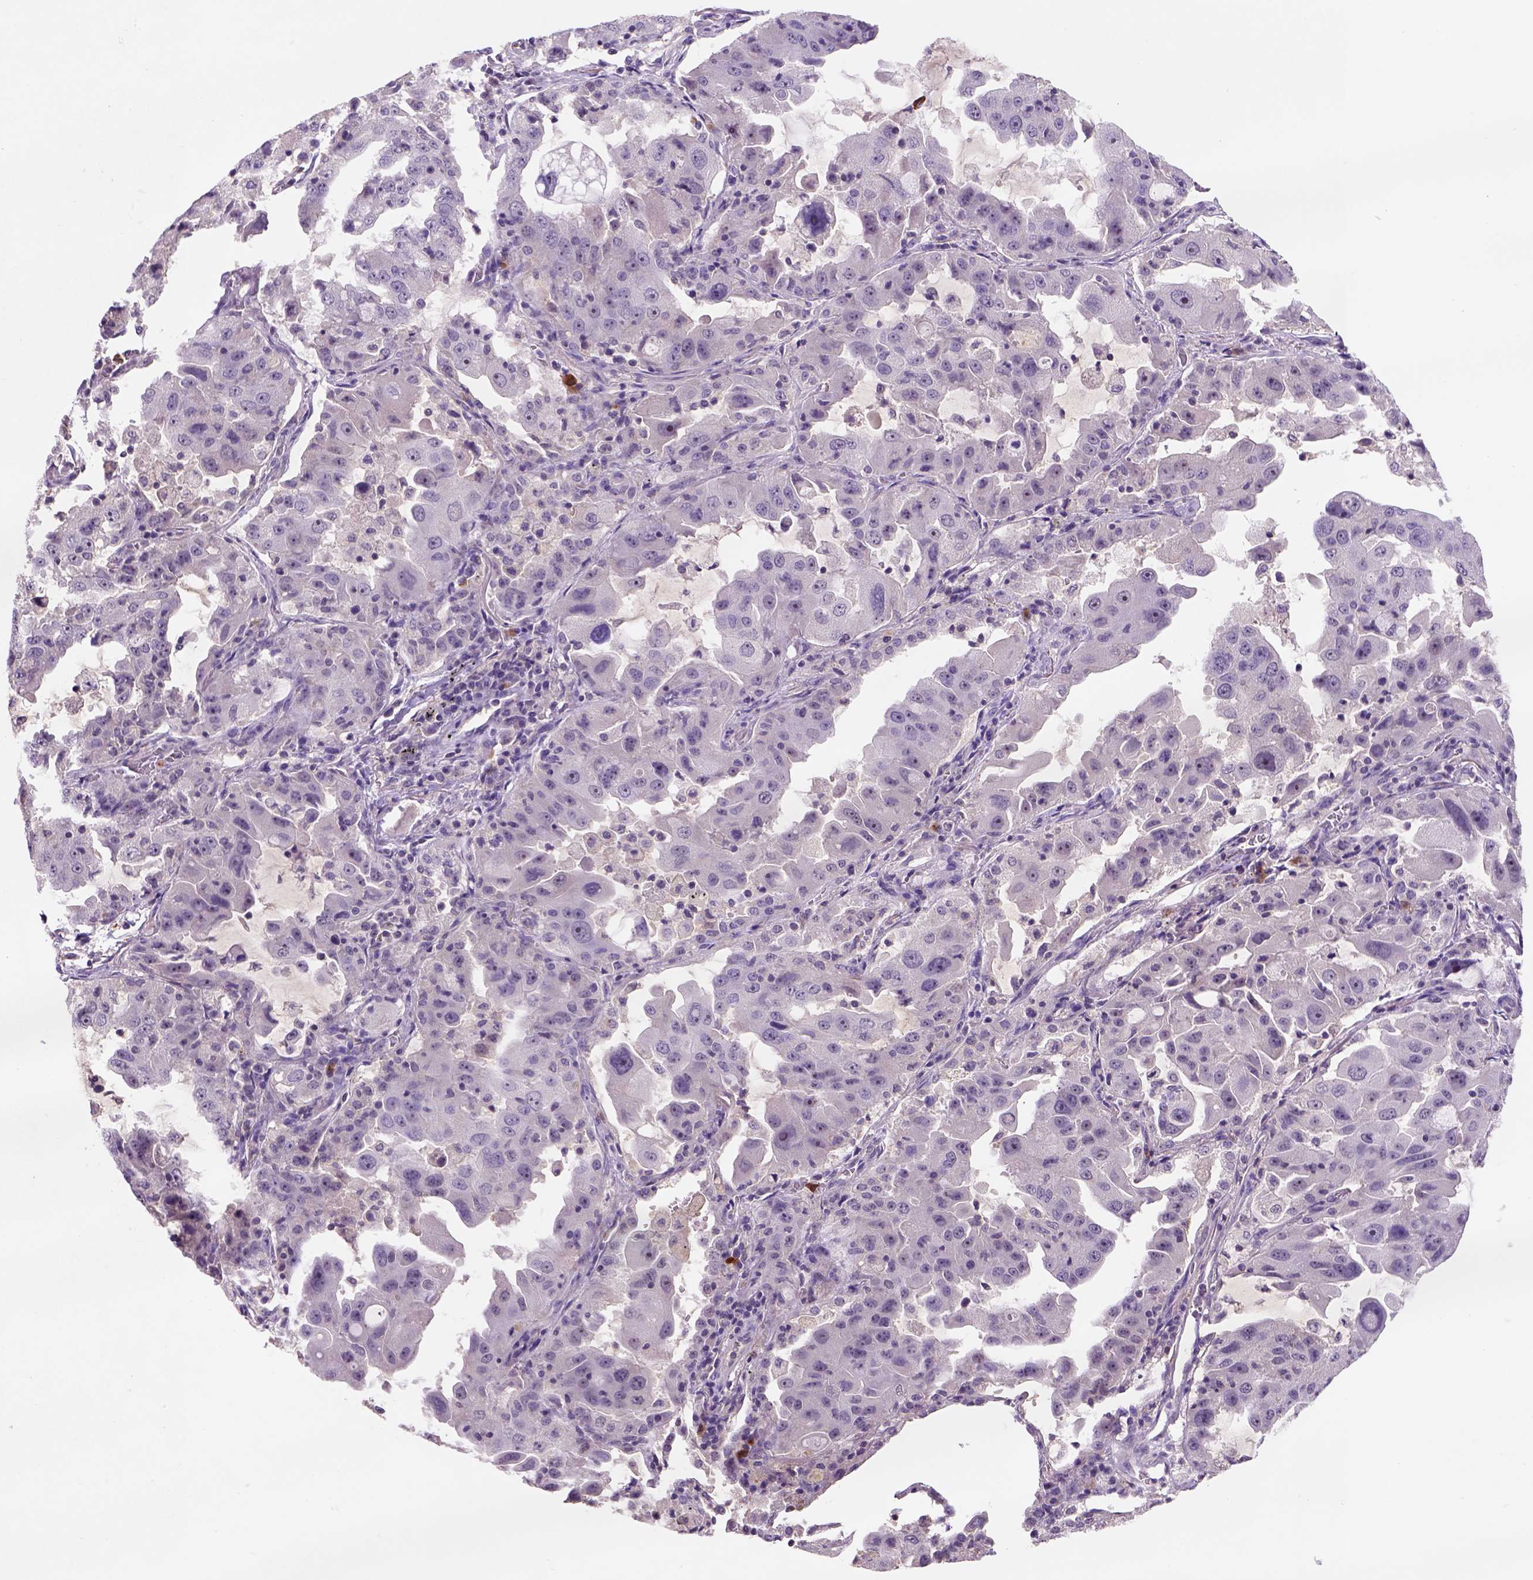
{"staining": {"intensity": "weak", "quantity": "25%-75%", "location": "cytoplasmic/membranous"}, "tissue": "lung cancer", "cell_type": "Tumor cells", "image_type": "cancer", "snomed": [{"axis": "morphology", "description": "Adenocarcinoma, NOS"}, {"axis": "topography", "description": "Lung"}], "caption": "Lung cancer (adenocarcinoma) stained for a protein reveals weak cytoplasmic/membranous positivity in tumor cells.", "gene": "SCML4", "patient": {"sex": "female", "age": 61}}